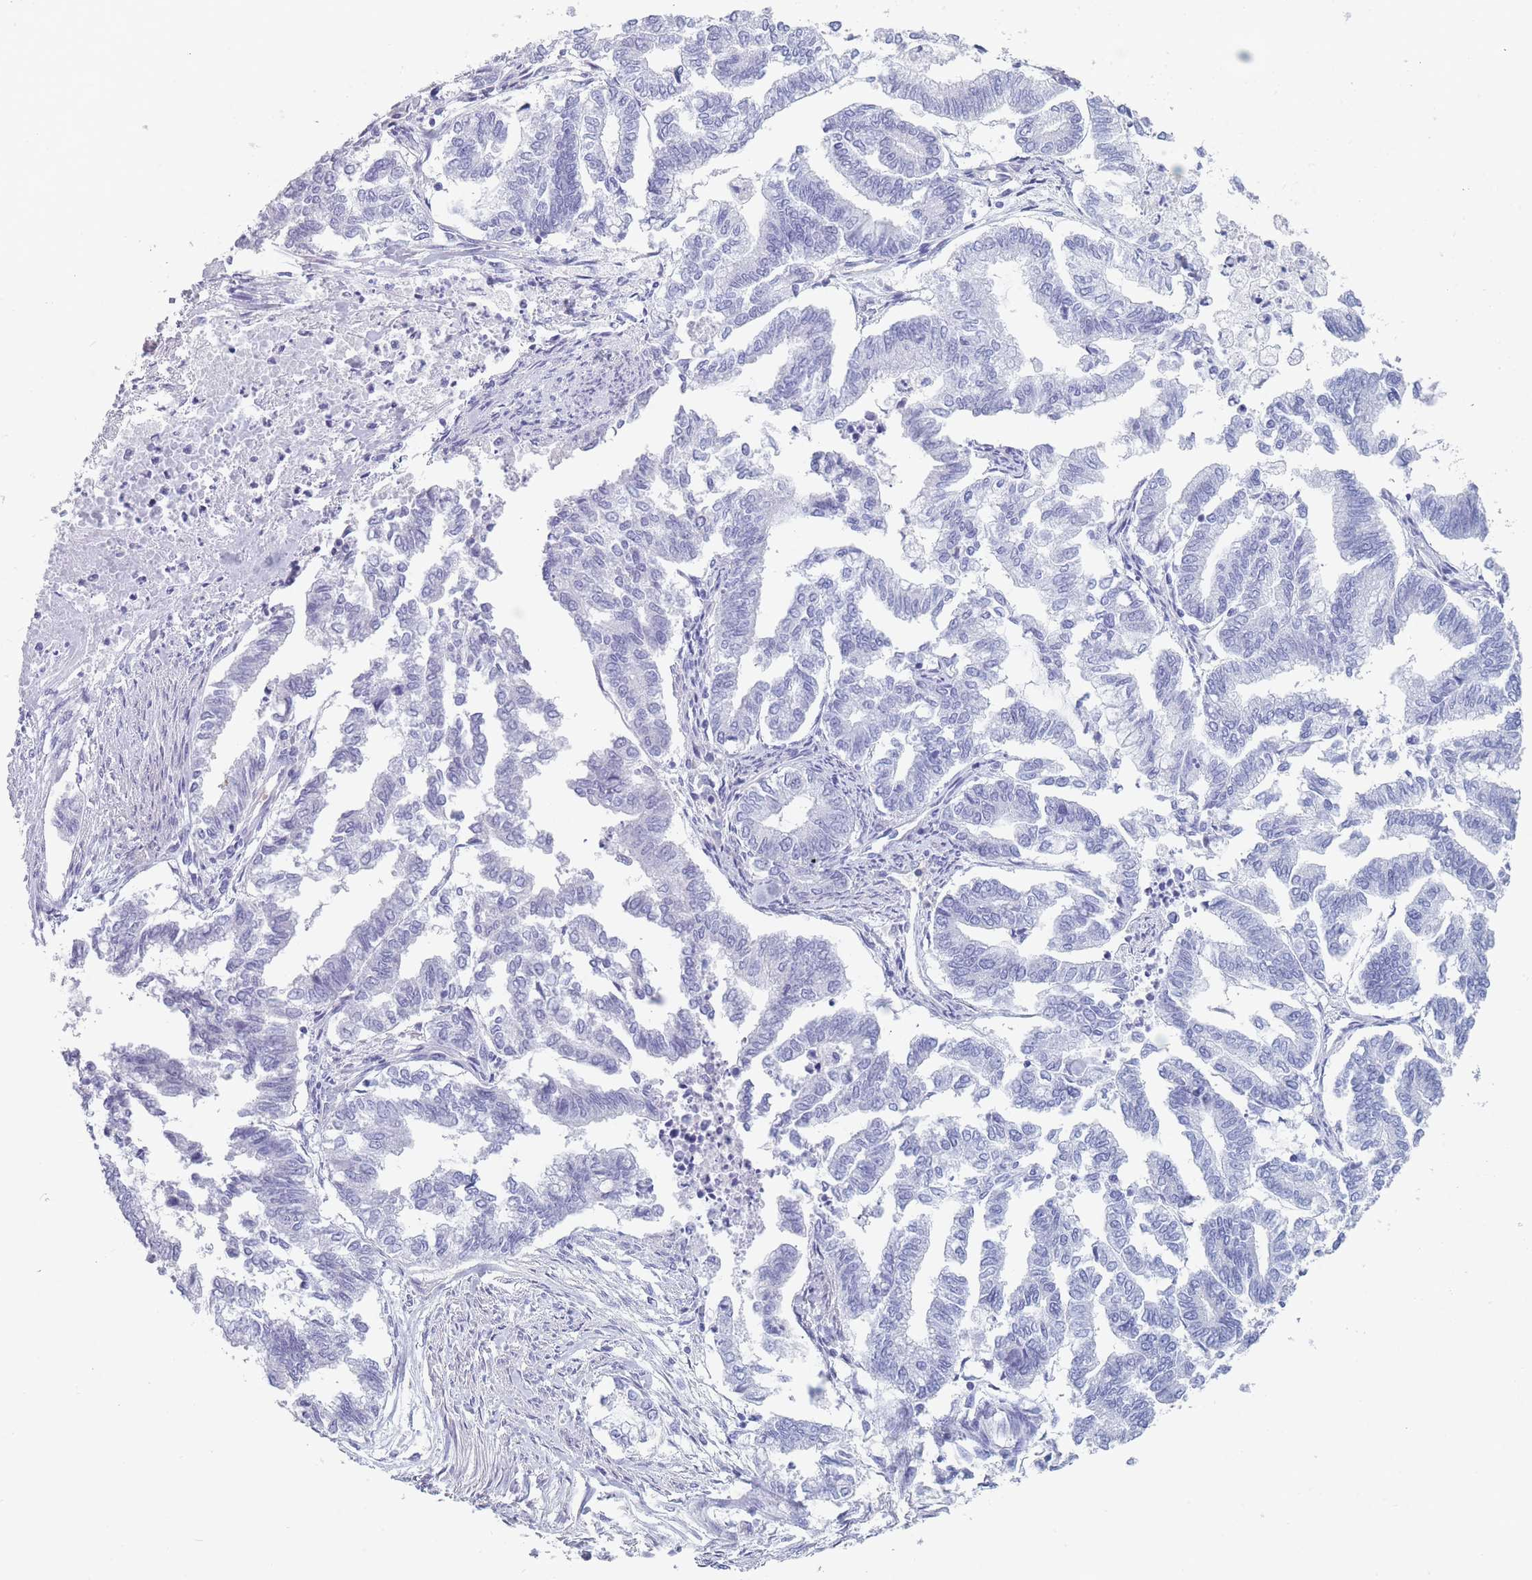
{"staining": {"intensity": "negative", "quantity": "none", "location": "none"}, "tissue": "endometrial cancer", "cell_type": "Tumor cells", "image_type": "cancer", "snomed": [{"axis": "morphology", "description": "Adenocarcinoma, NOS"}, {"axis": "topography", "description": "Endometrium"}], "caption": "The immunohistochemistry (IHC) histopathology image has no significant positivity in tumor cells of endometrial cancer (adenocarcinoma) tissue.", "gene": "OR5D16", "patient": {"sex": "female", "age": 79}}